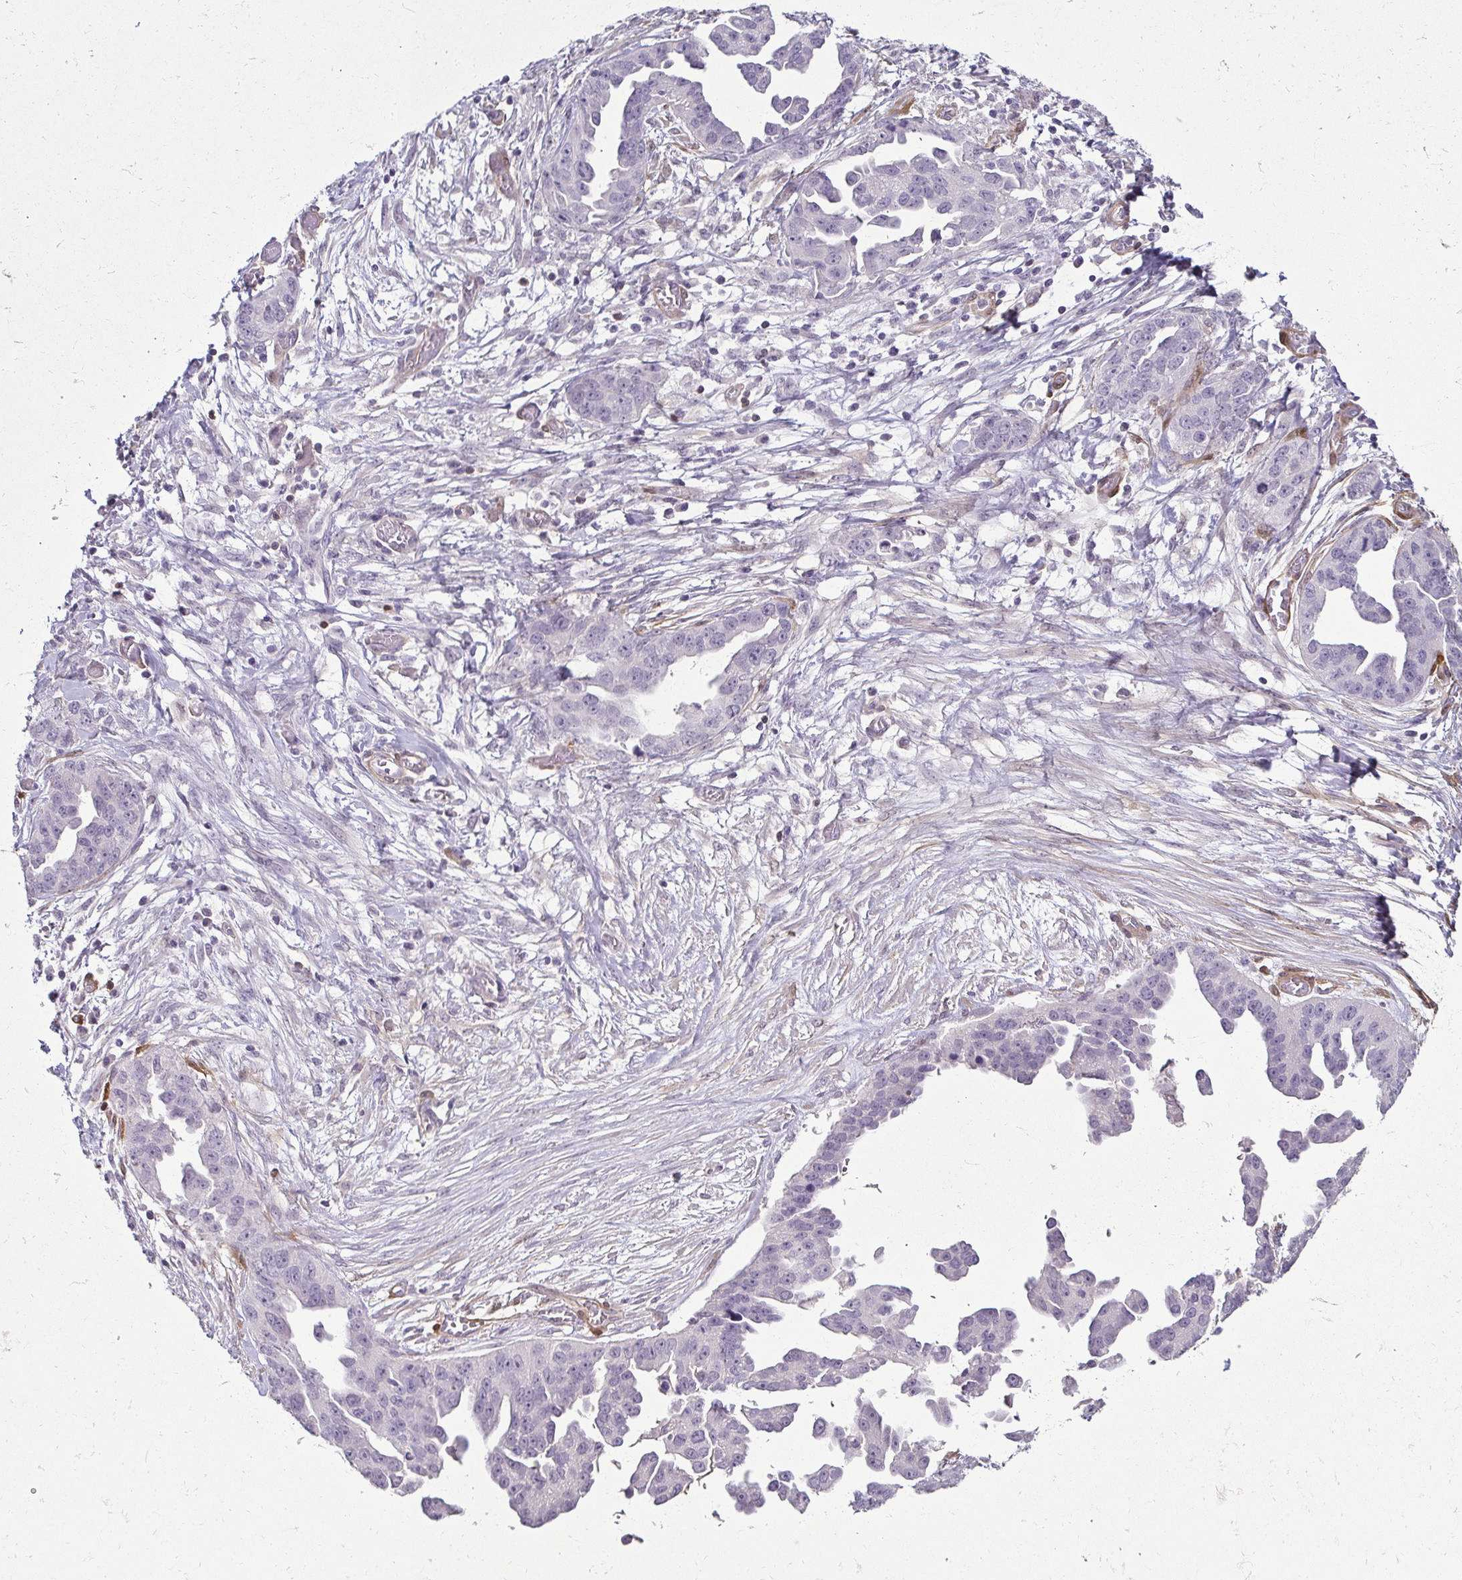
{"staining": {"intensity": "negative", "quantity": "none", "location": "none"}, "tissue": "ovarian cancer", "cell_type": "Tumor cells", "image_type": "cancer", "snomed": [{"axis": "morphology", "description": "Cystadenocarcinoma, serous, NOS"}, {"axis": "topography", "description": "Ovary"}], "caption": "There is no significant expression in tumor cells of ovarian serous cystadenocarcinoma. (DAB (3,3'-diaminobenzidine) IHC, high magnification).", "gene": "HOPX", "patient": {"sex": "female", "age": 75}}